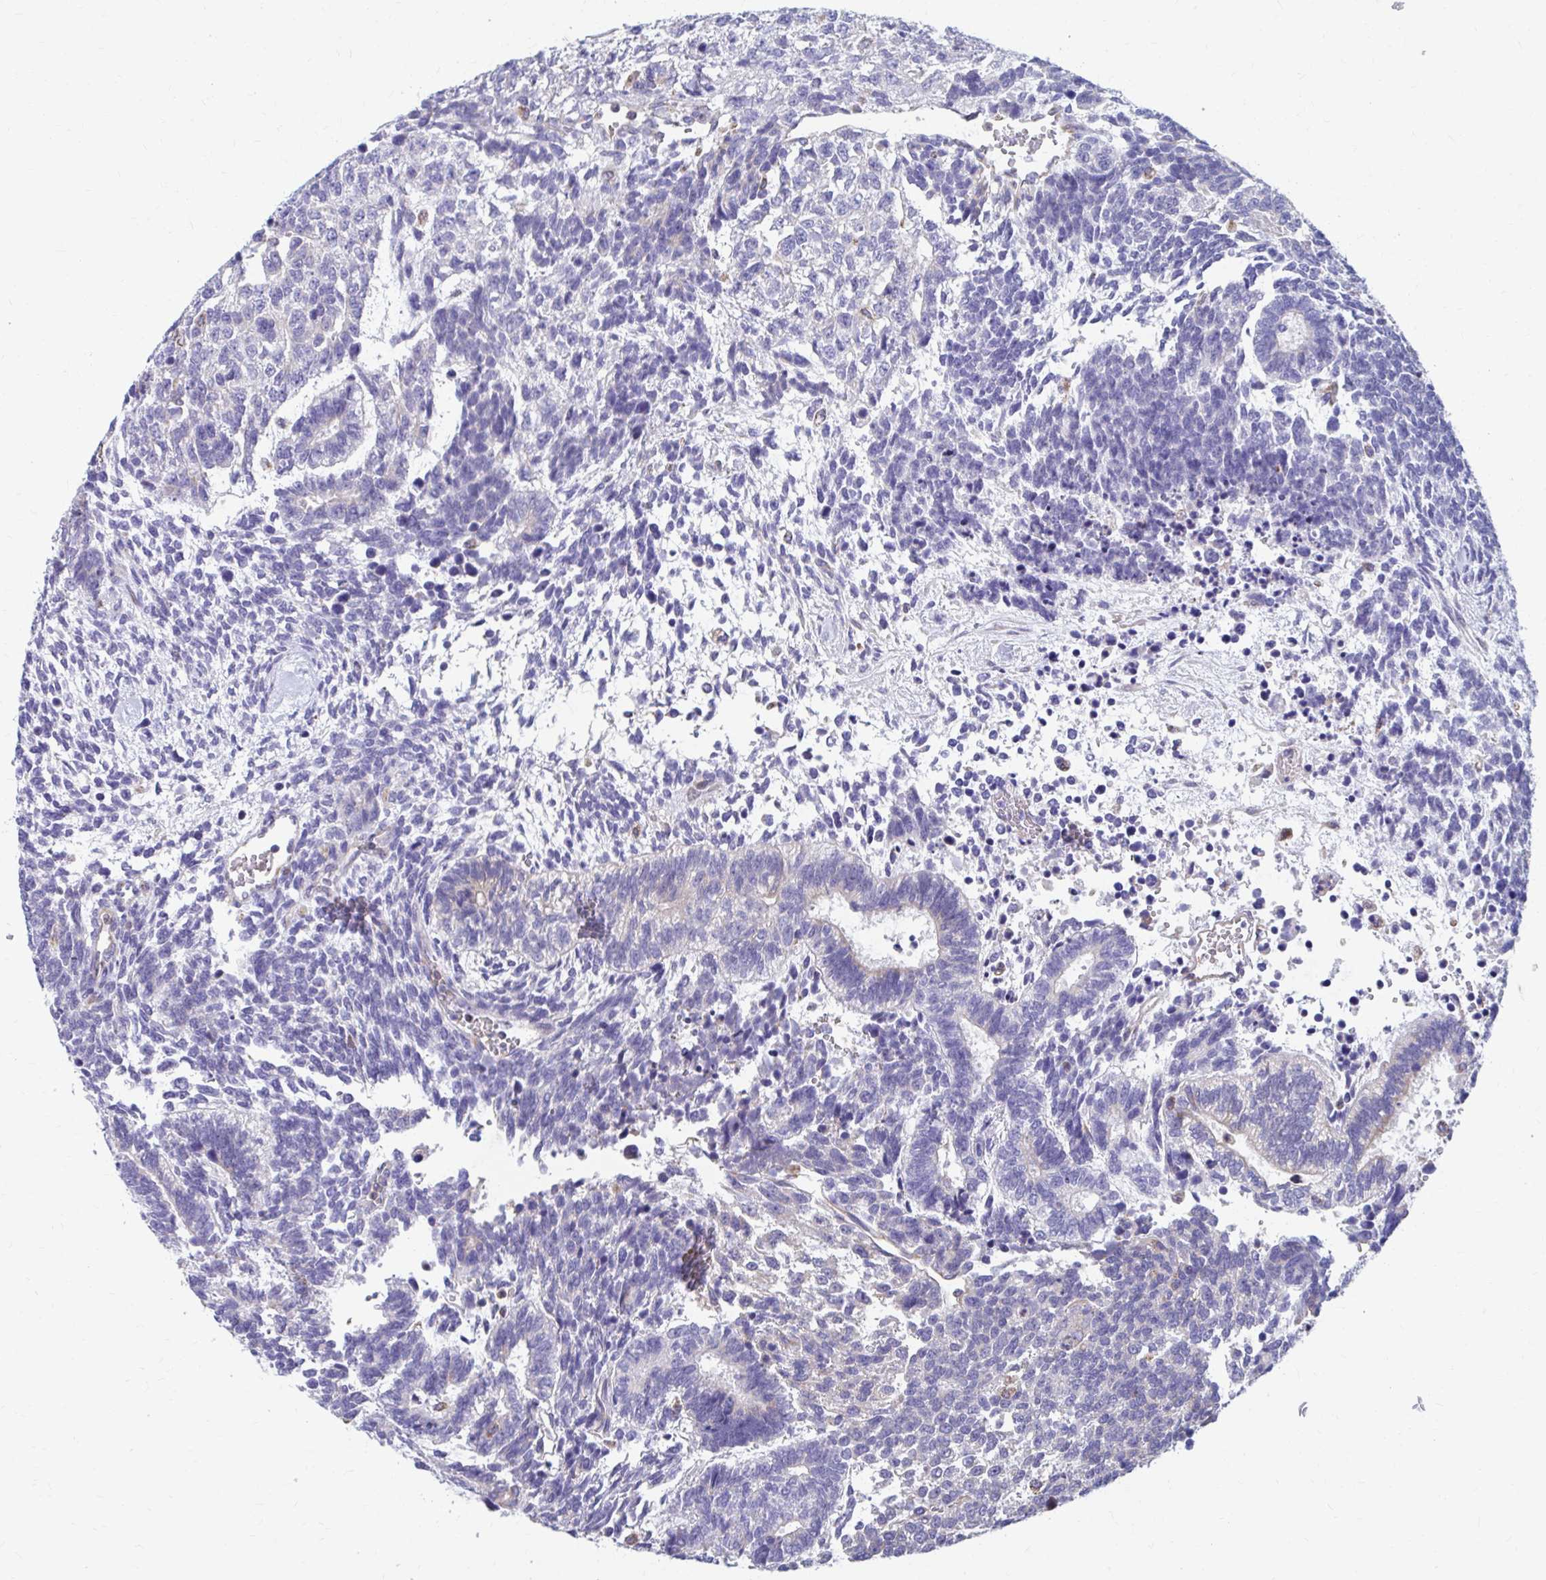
{"staining": {"intensity": "negative", "quantity": "none", "location": "none"}, "tissue": "testis cancer", "cell_type": "Tumor cells", "image_type": "cancer", "snomed": [{"axis": "morphology", "description": "Carcinoma, Embryonal, NOS"}, {"axis": "topography", "description": "Testis"}], "caption": "High magnification brightfield microscopy of testis cancer (embryonal carcinoma) stained with DAB (3,3'-diaminobenzidine) (brown) and counterstained with hematoxylin (blue): tumor cells show no significant positivity.", "gene": "FKBP2", "patient": {"sex": "male", "age": 23}}